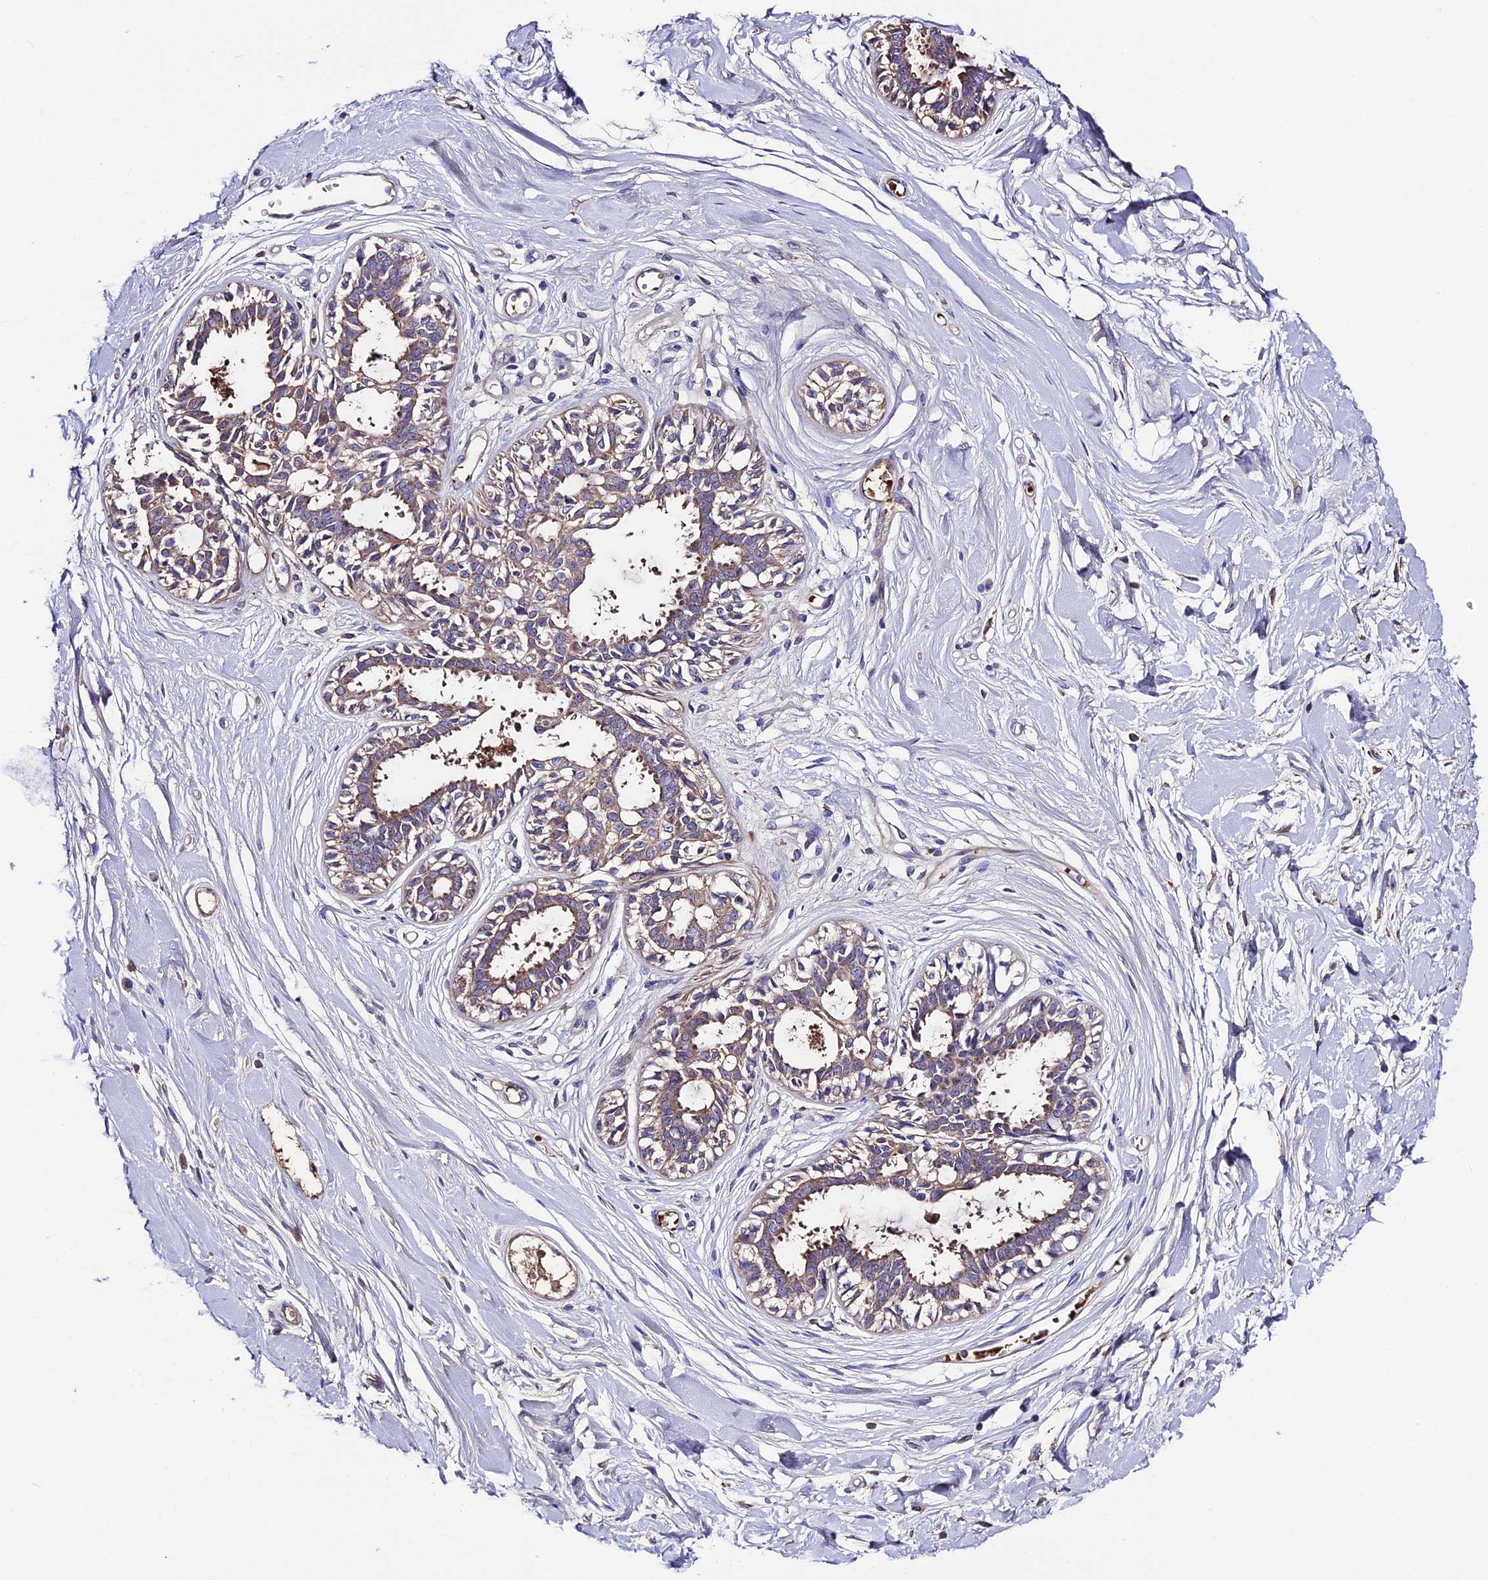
{"staining": {"intensity": "negative", "quantity": "none", "location": "none"}, "tissue": "breast", "cell_type": "Adipocytes", "image_type": "normal", "snomed": [{"axis": "morphology", "description": "Normal tissue, NOS"}, {"axis": "topography", "description": "Breast"}], "caption": "Adipocytes are negative for brown protein staining in normal breast. (Immunohistochemistry (ihc), brightfield microscopy, high magnification).", "gene": "TCP11L2", "patient": {"sex": "female", "age": 45}}